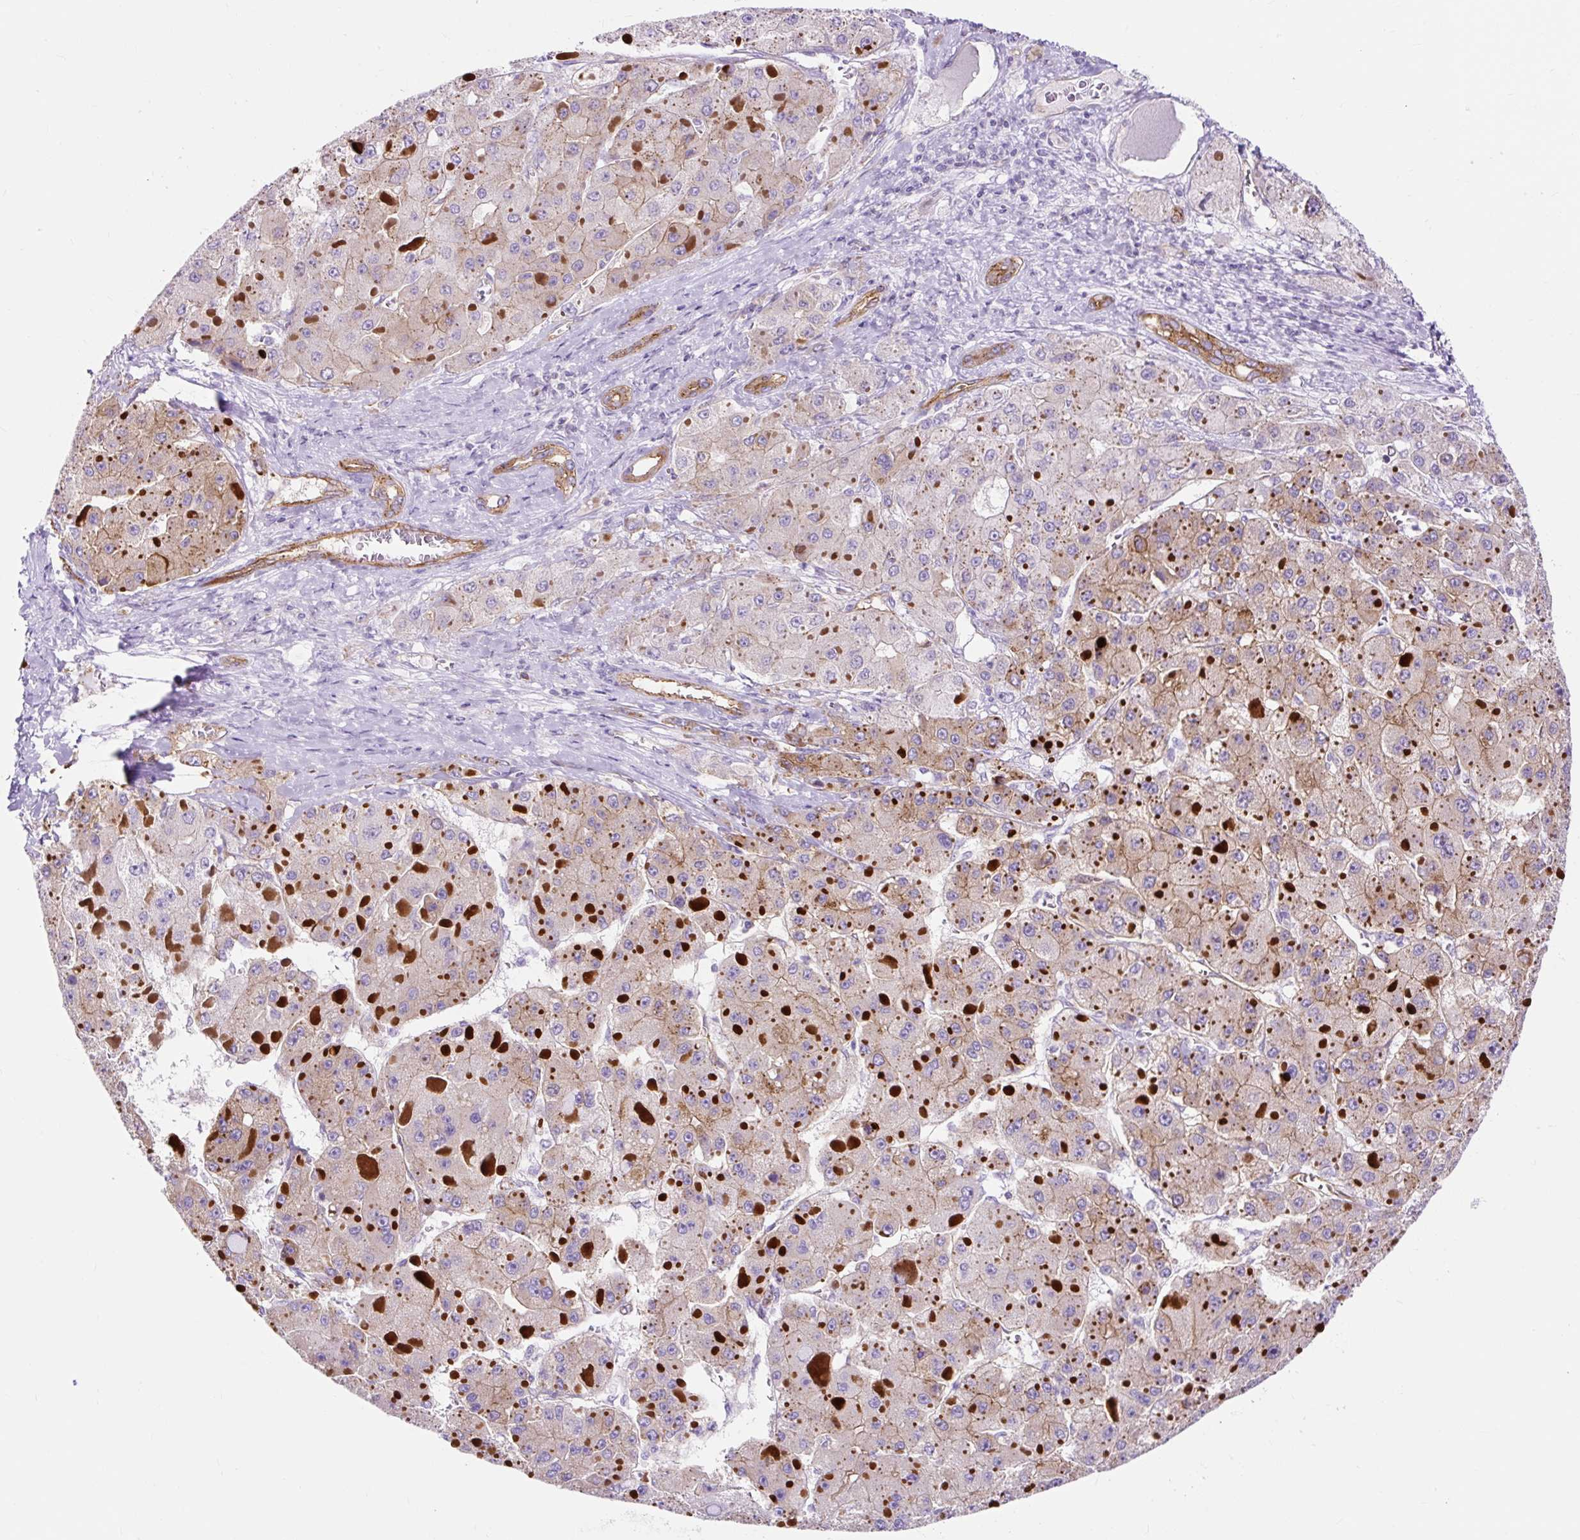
{"staining": {"intensity": "weak", "quantity": "<25%", "location": "cytoplasmic/membranous"}, "tissue": "liver cancer", "cell_type": "Tumor cells", "image_type": "cancer", "snomed": [{"axis": "morphology", "description": "Carcinoma, Hepatocellular, NOS"}, {"axis": "topography", "description": "Liver"}], "caption": "Liver cancer was stained to show a protein in brown. There is no significant positivity in tumor cells.", "gene": "HIP1R", "patient": {"sex": "female", "age": 73}}